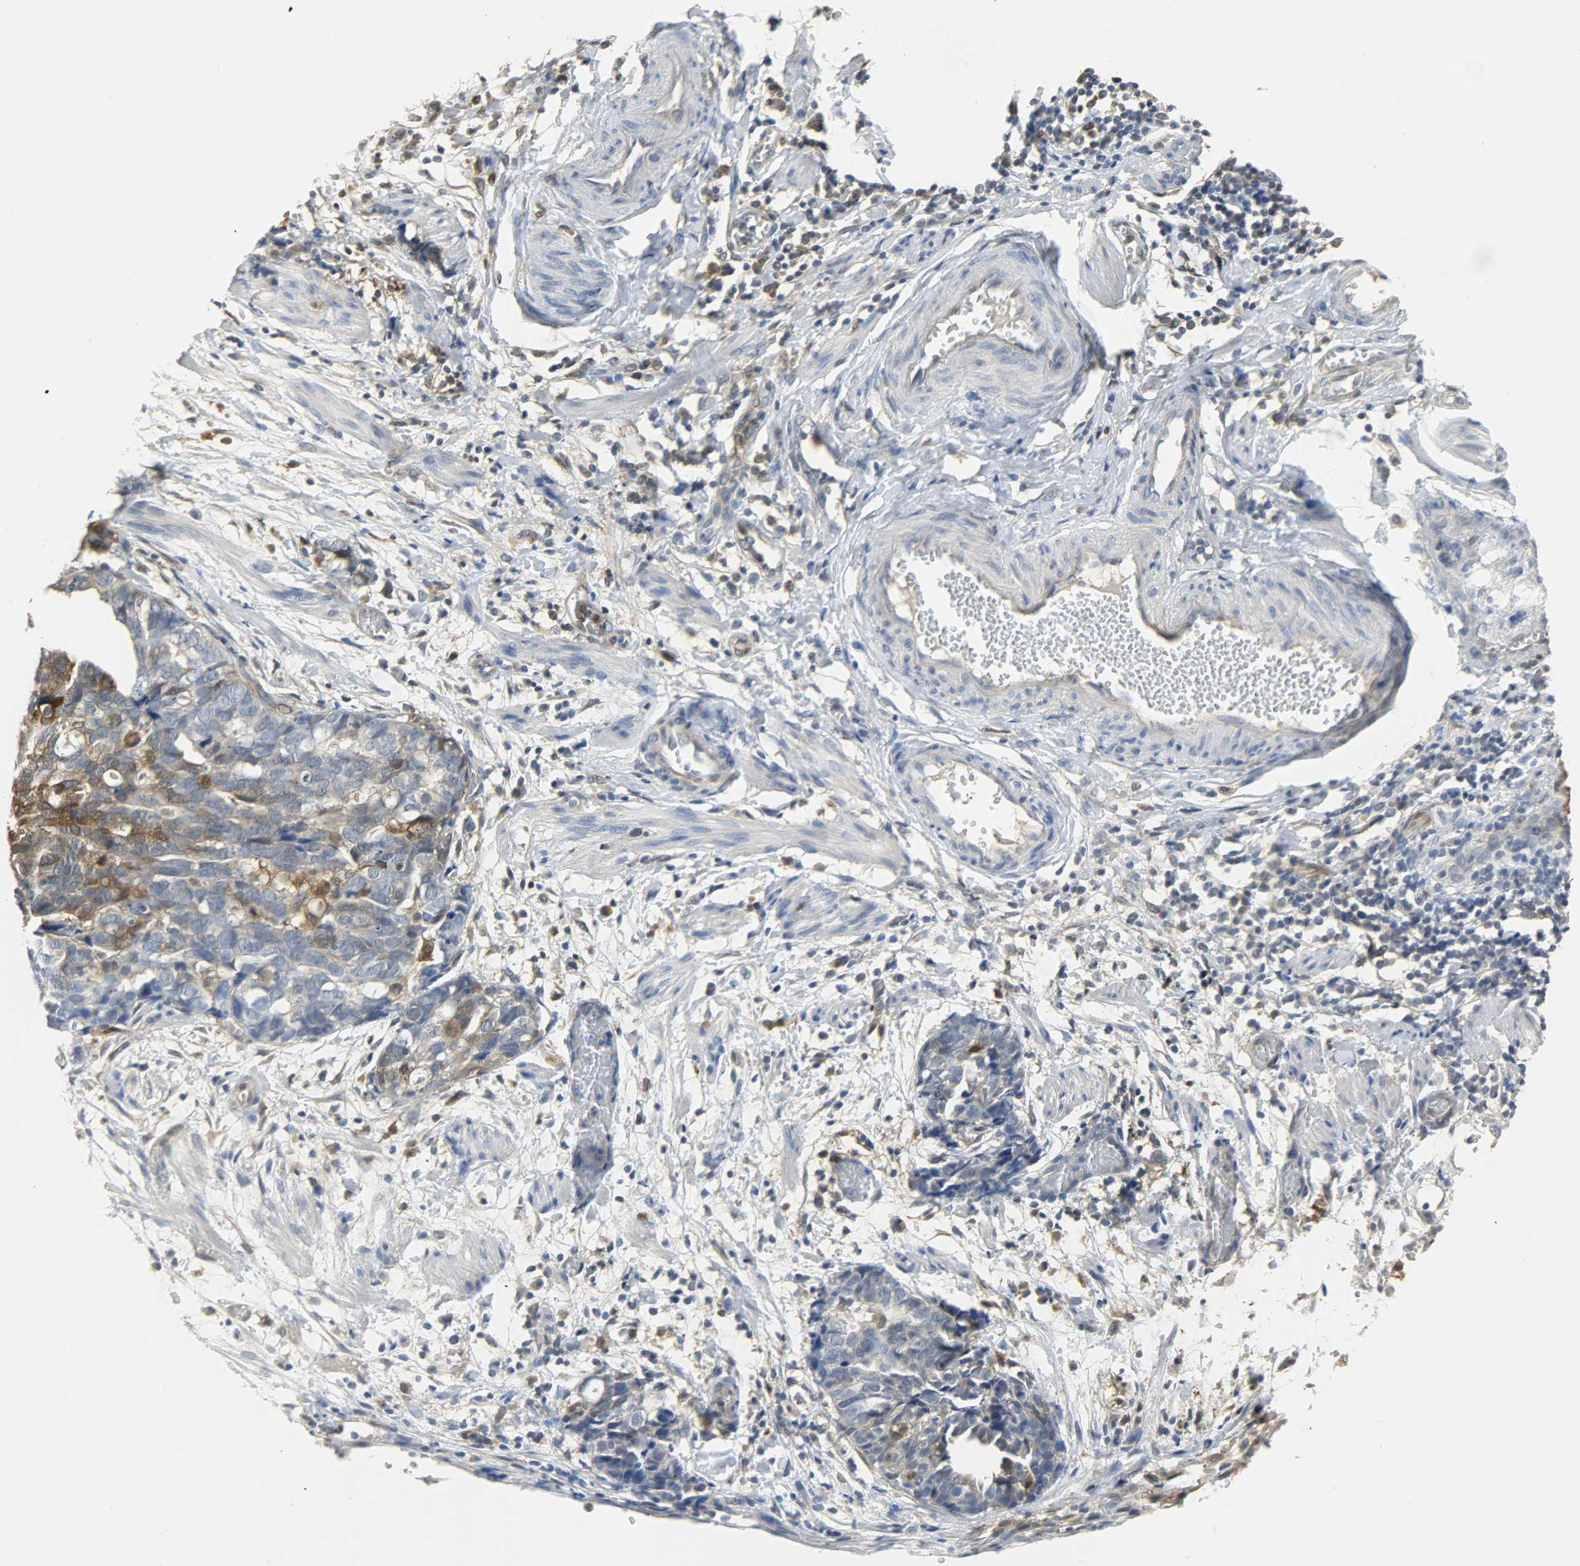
{"staining": {"intensity": "moderate", "quantity": ">75%", "location": "cytoplasmic/membranous"}, "tissue": "ovarian cancer", "cell_type": "Tumor cells", "image_type": "cancer", "snomed": [{"axis": "morphology", "description": "Normal tissue, NOS"}, {"axis": "morphology", "description": "Cystadenocarcinoma, serous, NOS"}, {"axis": "topography", "description": "Fallopian tube"}, {"axis": "topography", "description": "Ovary"}], "caption": "Protein analysis of ovarian cancer (serous cystadenocarcinoma) tissue reveals moderate cytoplasmic/membranous staining in approximately >75% of tumor cells.", "gene": "EIF4EBP1", "patient": {"sex": "female", "age": 56}}